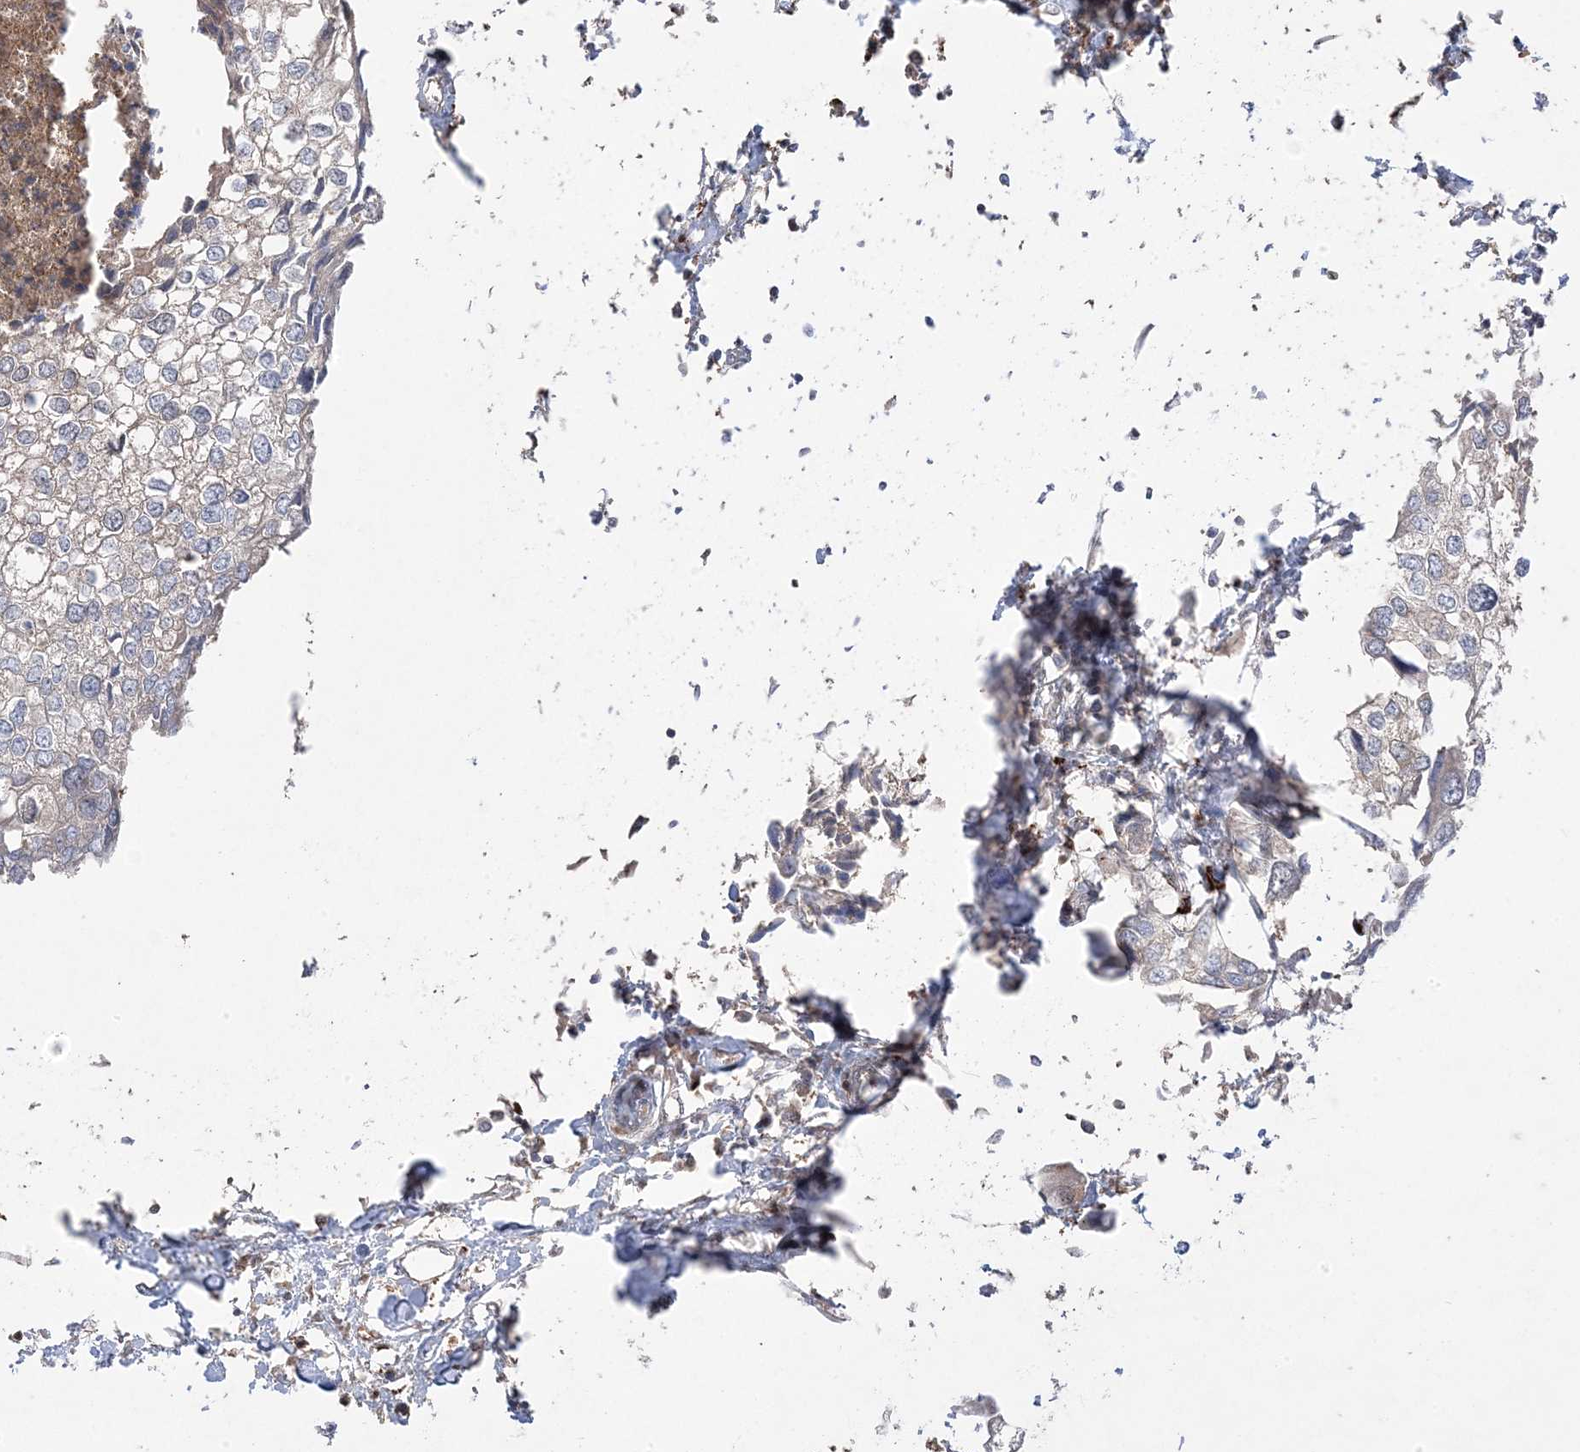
{"staining": {"intensity": "negative", "quantity": "none", "location": "none"}, "tissue": "urothelial cancer", "cell_type": "Tumor cells", "image_type": "cancer", "snomed": [{"axis": "morphology", "description": "Urothelial carcinoma, High grade"}, {"axis": "topography", "description": "Urinary bladder"}], "caption": "Tumor cells show no significant protein staining in high-grade urothelial carcinoma.", "gene": "PPOX", "patient": {"sex": "male", "age": 64}}